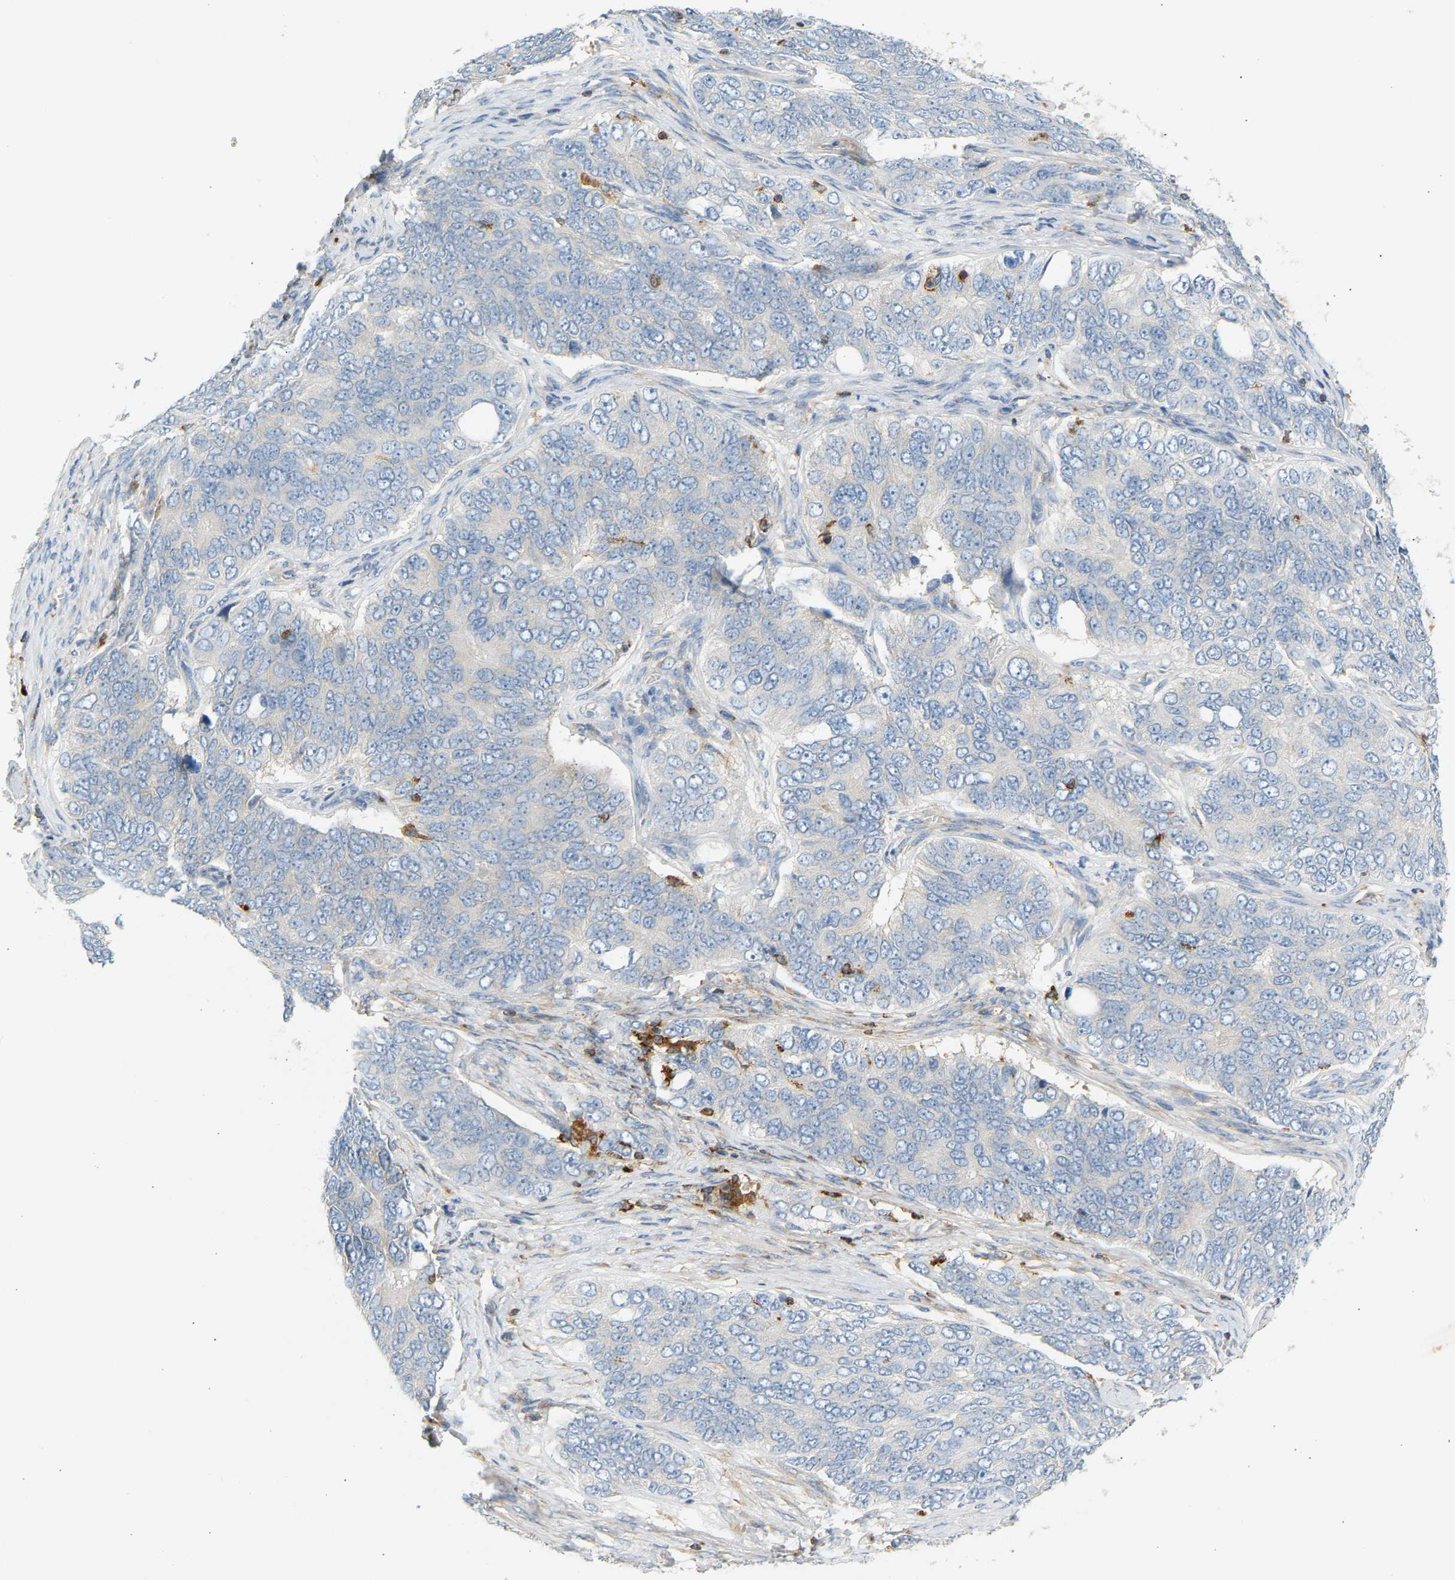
{"staining": {"intensity": "negative", "quantity": "none", "location": "none"}, "tissue": "ovarian cancer", "cell_type": "Tumor cells", "image_type": "cancer", "snomed": [{"axis": "morphology", "description": "Carcinoma, endometroid"}, {"axis": "topography", "description": "Ovary"}], "caption": "Ovarian endometroid carcinoma was stained to show a protein in brown. There is no significant positivity in tumor cells. (DAB (3,3'-diaminobenzidine) IHC with hematoxylin counter stain).", "gene": "FNBP1", "patient": {"sex": "female", "age": 51}}